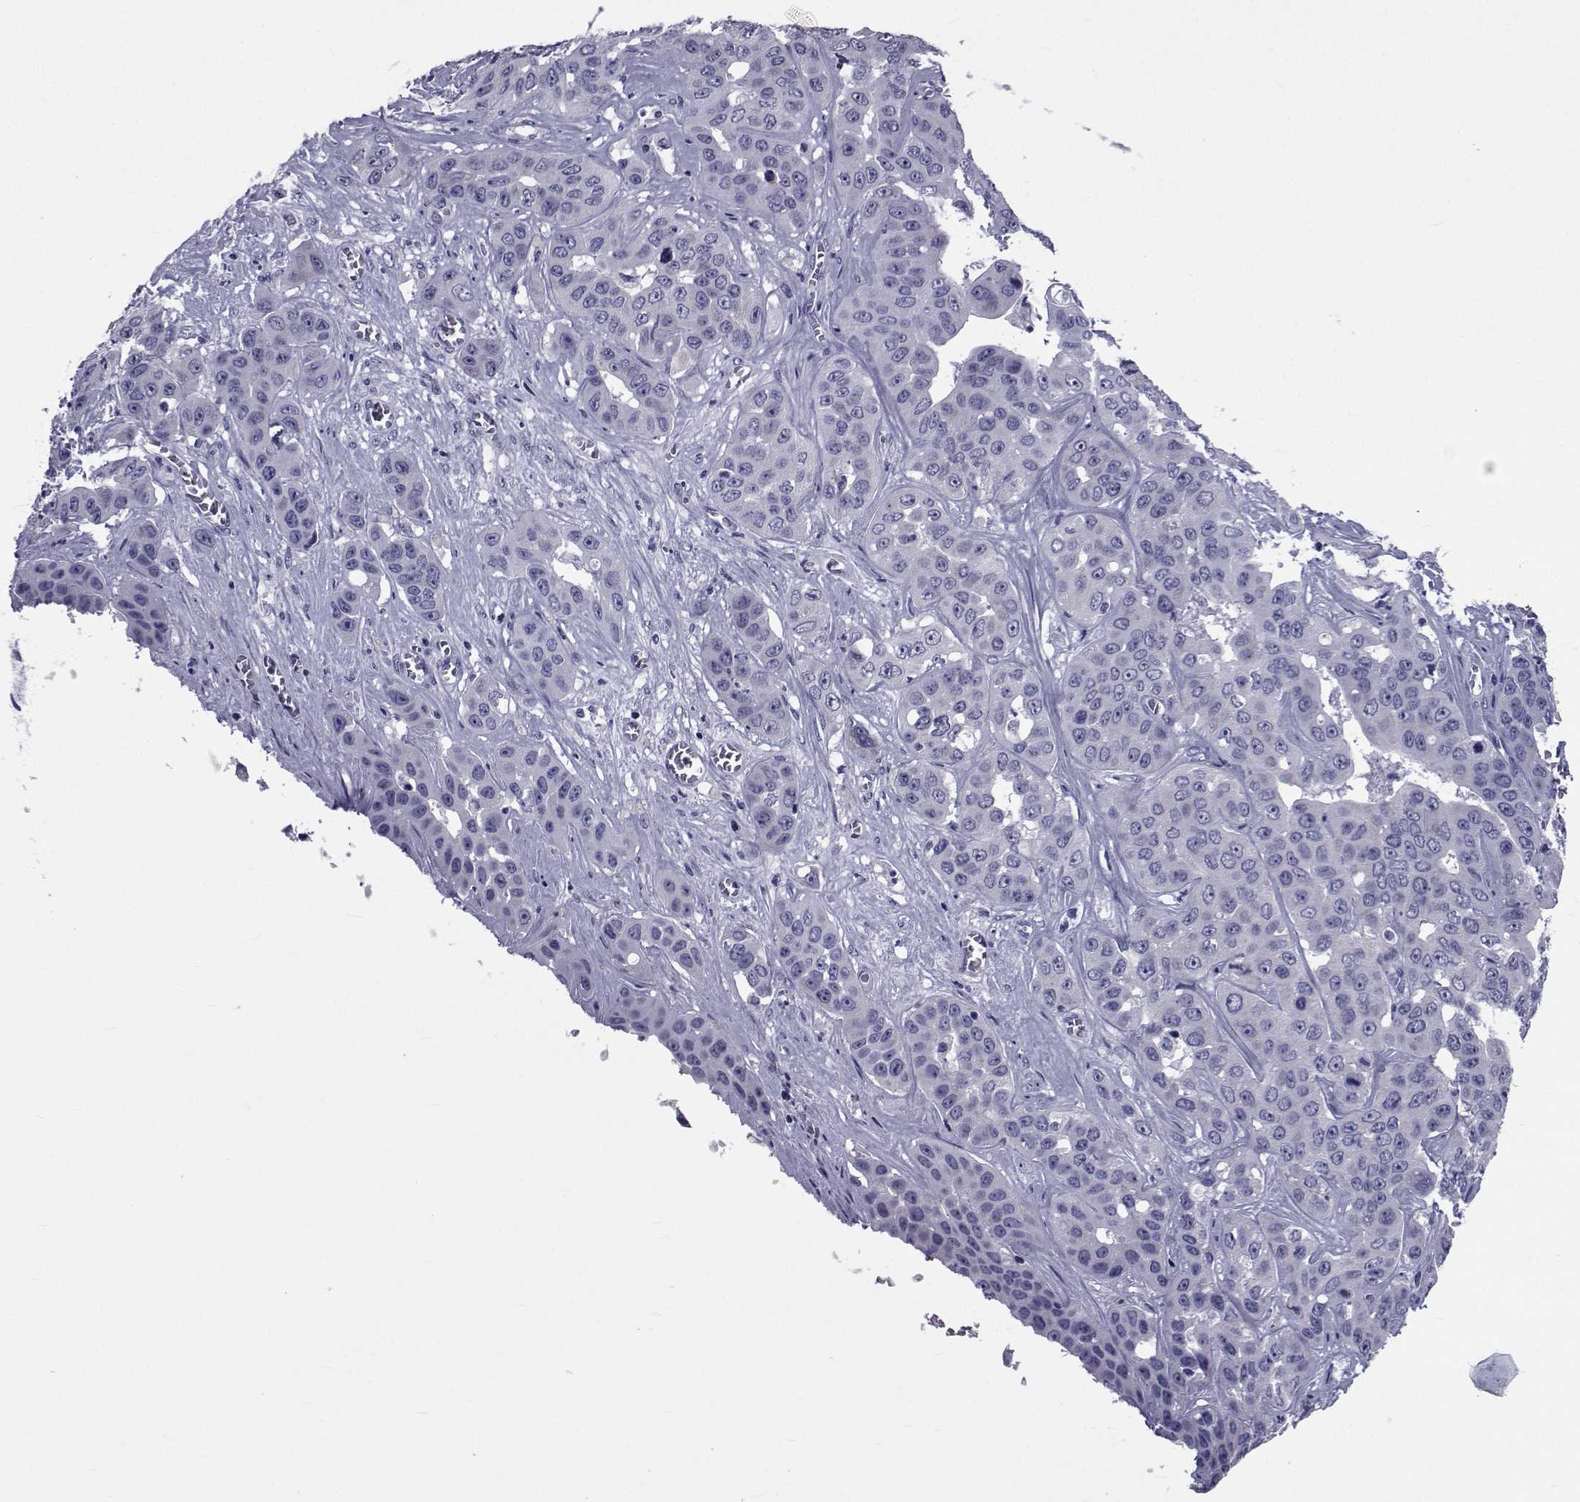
{"staining": {"intensity": "negative", "quantity": "none", "location": "none"}, "tissue": "liver cancer", "cell_type": "Tumor cells", "image_type": "cancer", "snomed": [{"axis": "morphology", "description": "Cholangiocarcinoma"}, {"axis": "topography", "description": "Liver"}], "caption": "Tumor cells show no significant protein expression in liver cholangiocarcinoma. Nuclei are stained in blue.", "gene": "GKAP1", "patient": {"sex": "female", "age": 52}}